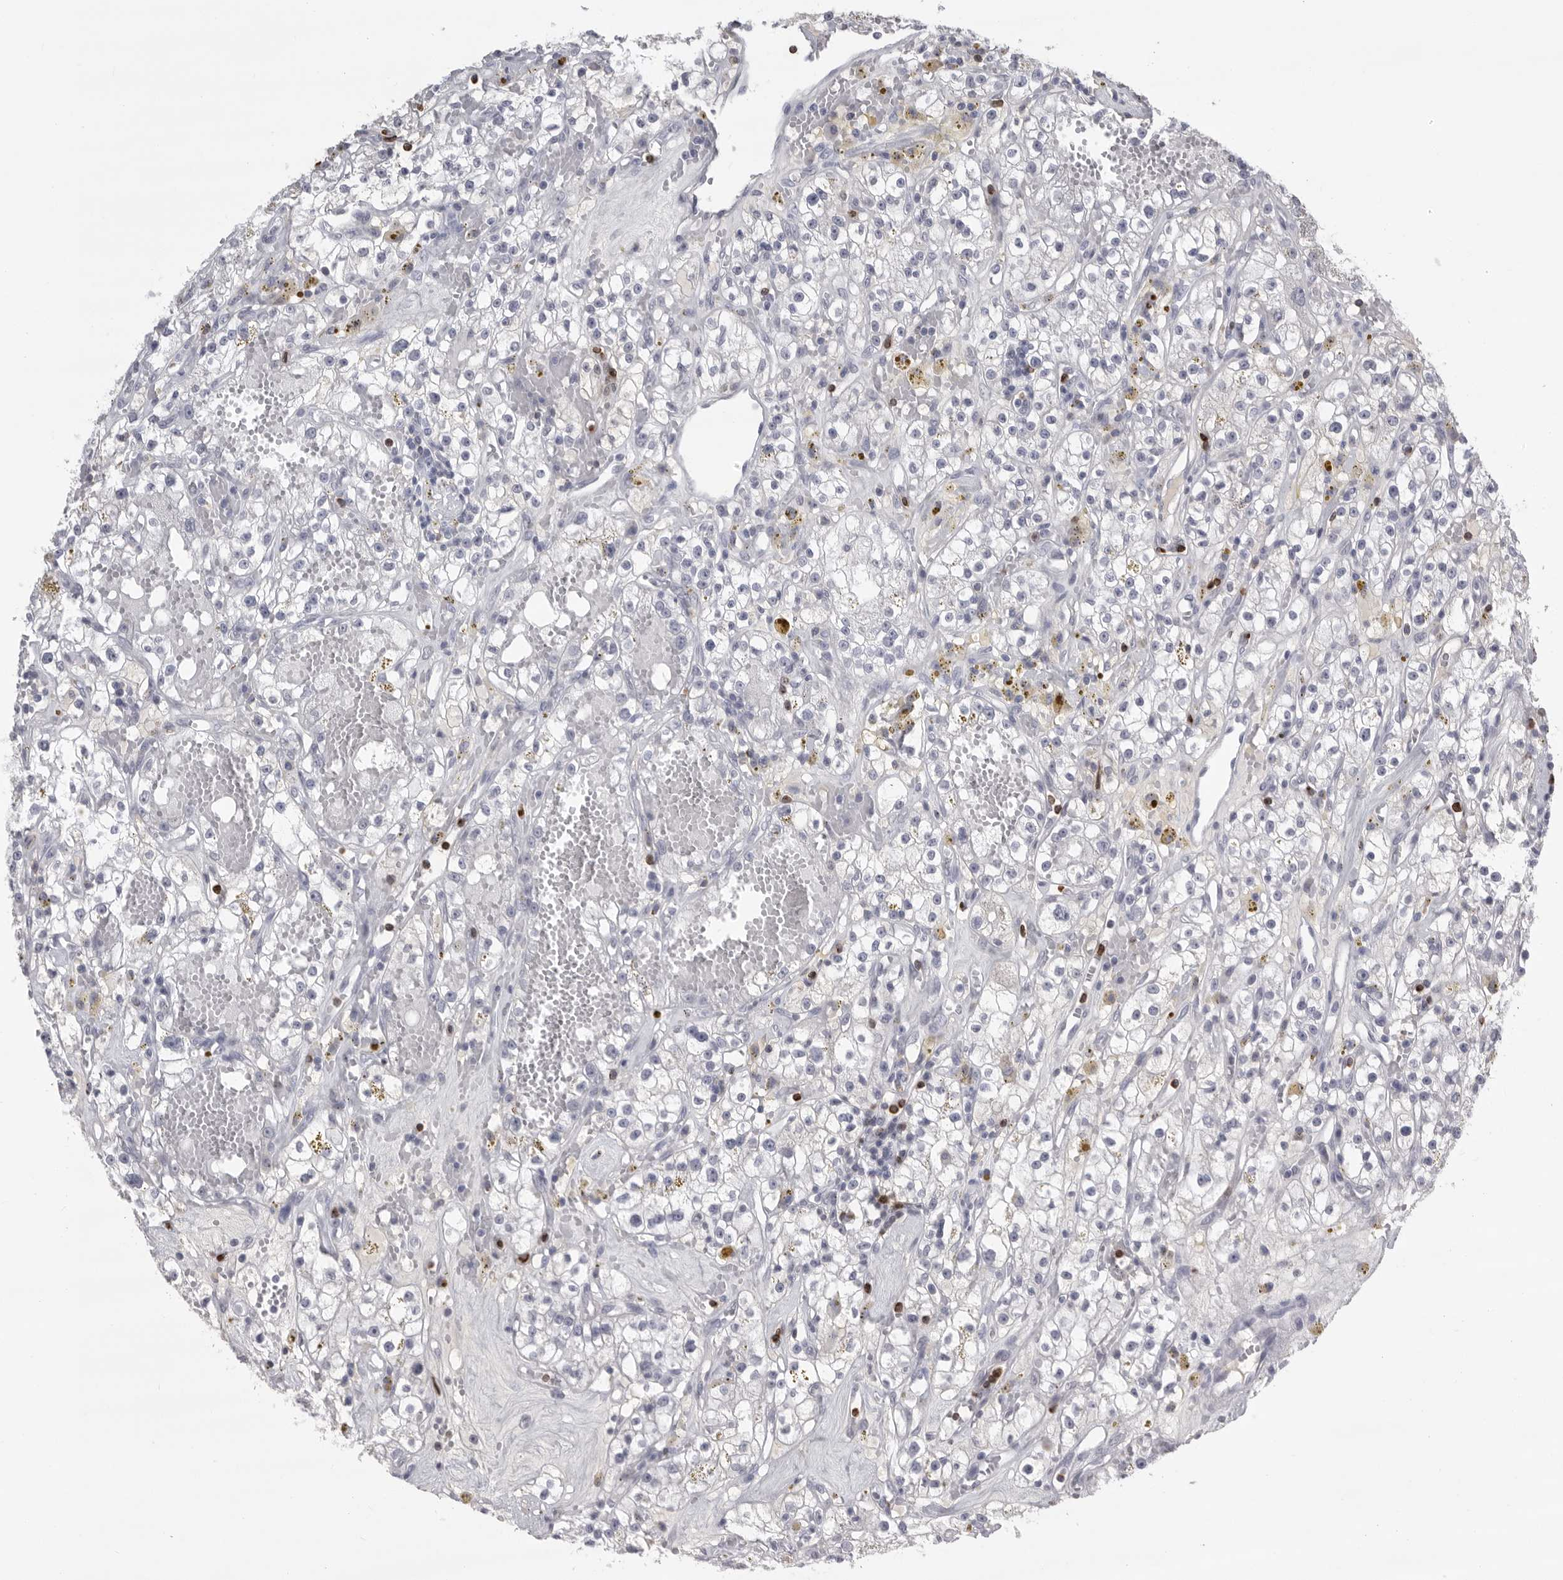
{"staining": {"intensity": "negative", "quantity": "none", "location": "none"}, "tissue": "renal cancer", "cell_type": "Tumor cells", "image_type": "cancer", "snomed": [{"axis": "morphology", "description": "Adenocarcinoma, NOS"}, {"axis": "topography", "description": "Kidney"}], "caption": "Tumor cells show no significant protein staining in renal adenocarcinoma.", "gene": "GNLY", "patient": {"sex": "male", "age": 56}}